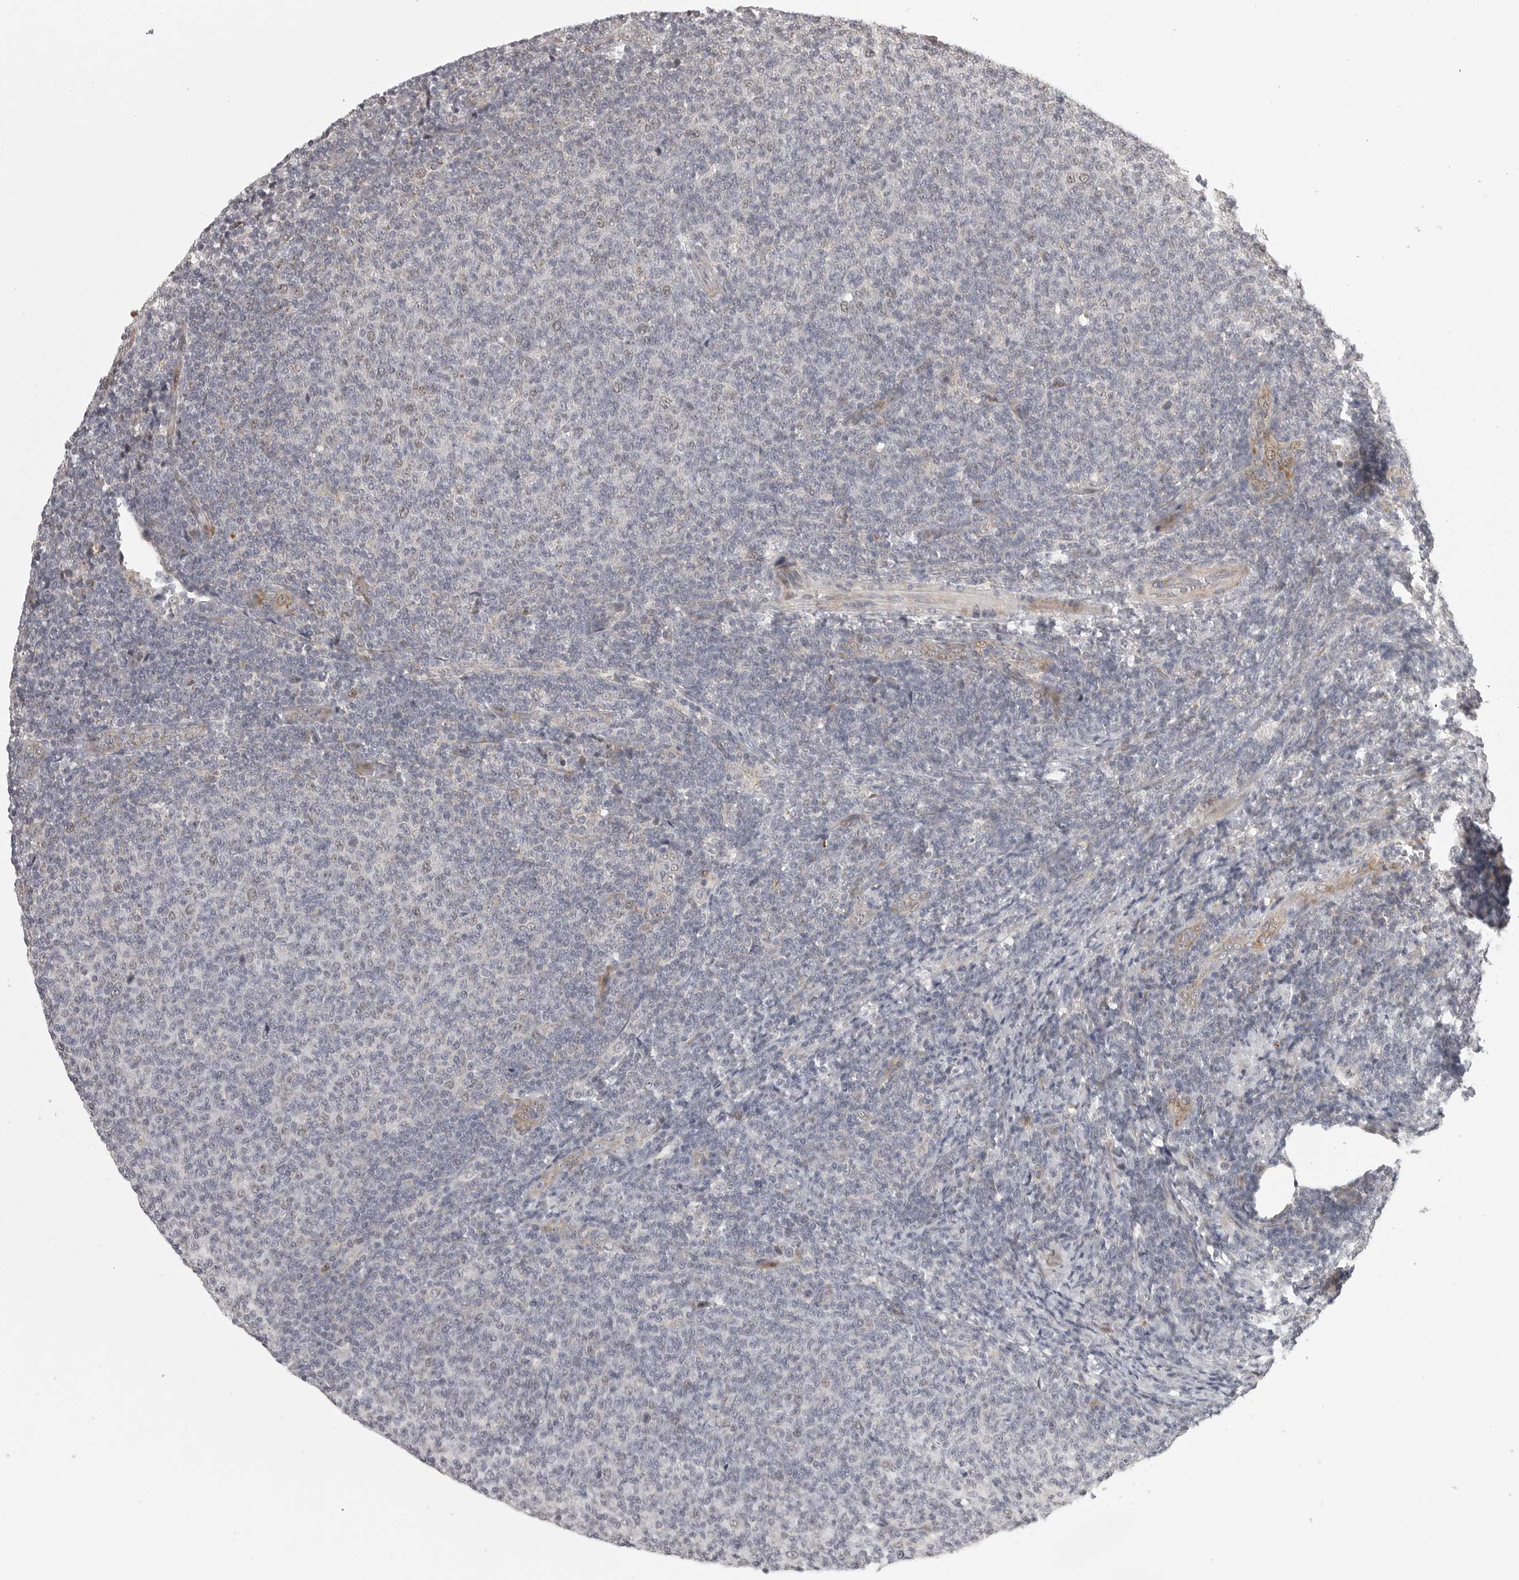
{"staining": {"intensity": "negative", "quantity": "none", "location": "none"}, "tissue": "lymphoma", "cell_type": "Tumor cells", "image_type": "cancer", "snomed": [{"axis": "morphology", "description": "Malignant lymphoma, non-Hodgkin's type, Low grade"}, {"axis": "topography", "description": "Lymph node"}], "caption": "A high-resolution image shows IHC staining of malignant lymphoma, non-Hodgkin's type (low-grade), which exhibits no significant positivity in tumor cells.", "gene": "POLE2", "patient": {"sex": "male", "age": 66}}